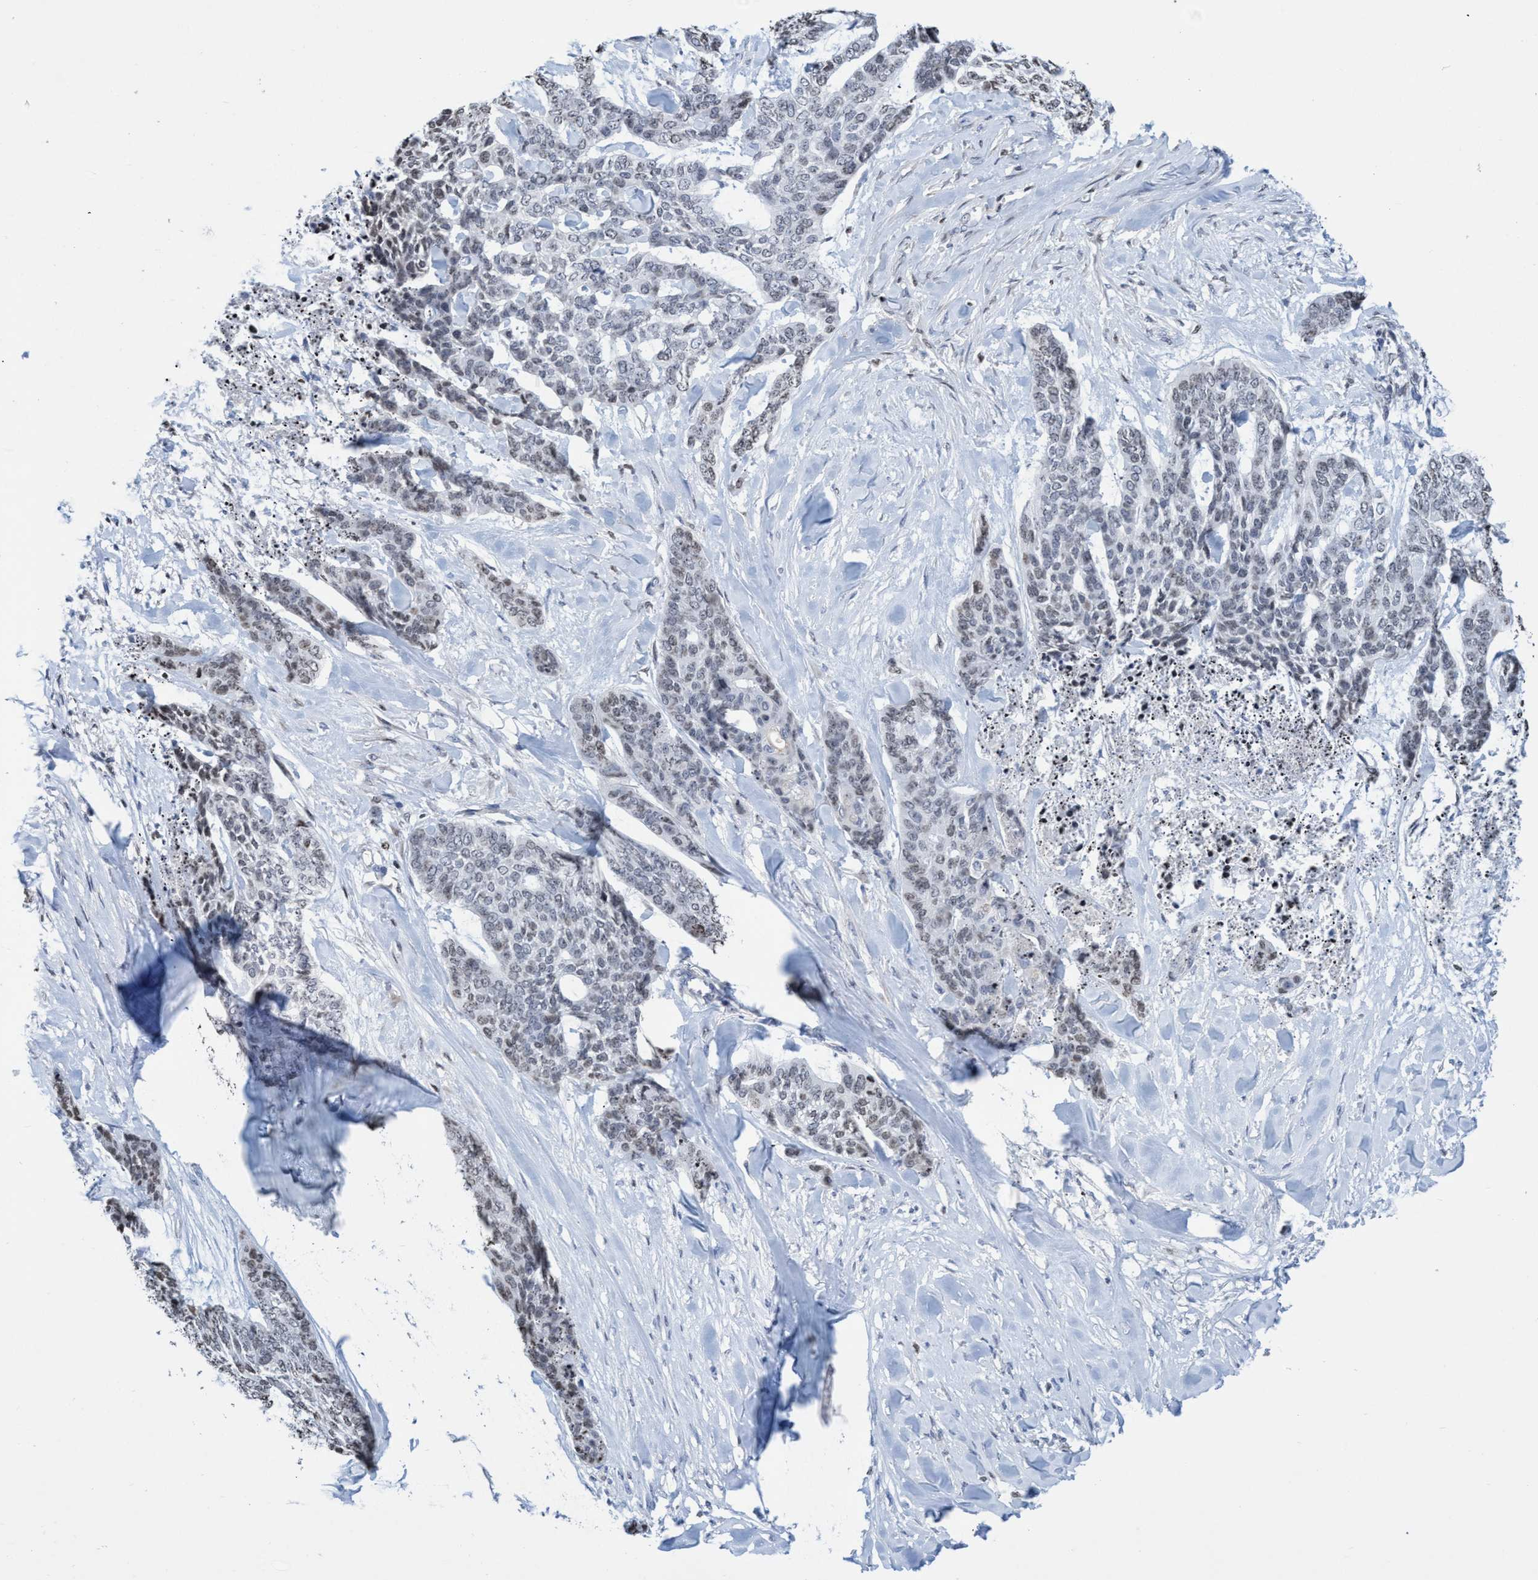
{"staining": {"intensity": "negative", "quantity": "none", "location": "none"}, "tissue": "skin cancer", "cell_type": "Tumor cells", "image_type": "cancer", "snomed": [{"axis": "morphology", "description": "Basal cell carcinoma"}, {"axis": "topography", "description": "Skin"}], "caption": "Immunohistochemical staining of basal cell carcinoma (skin) demonstrates no significant staining in tumor cells. (Stains: DAB (3,3'-diaminobenzidine) immunohistochemistry with hematoxylin counter stain, Microscopy: brightfield microscopy at high magnification).", "gene": "CBX2", "patient": {"sex": "female", "age": 64}}